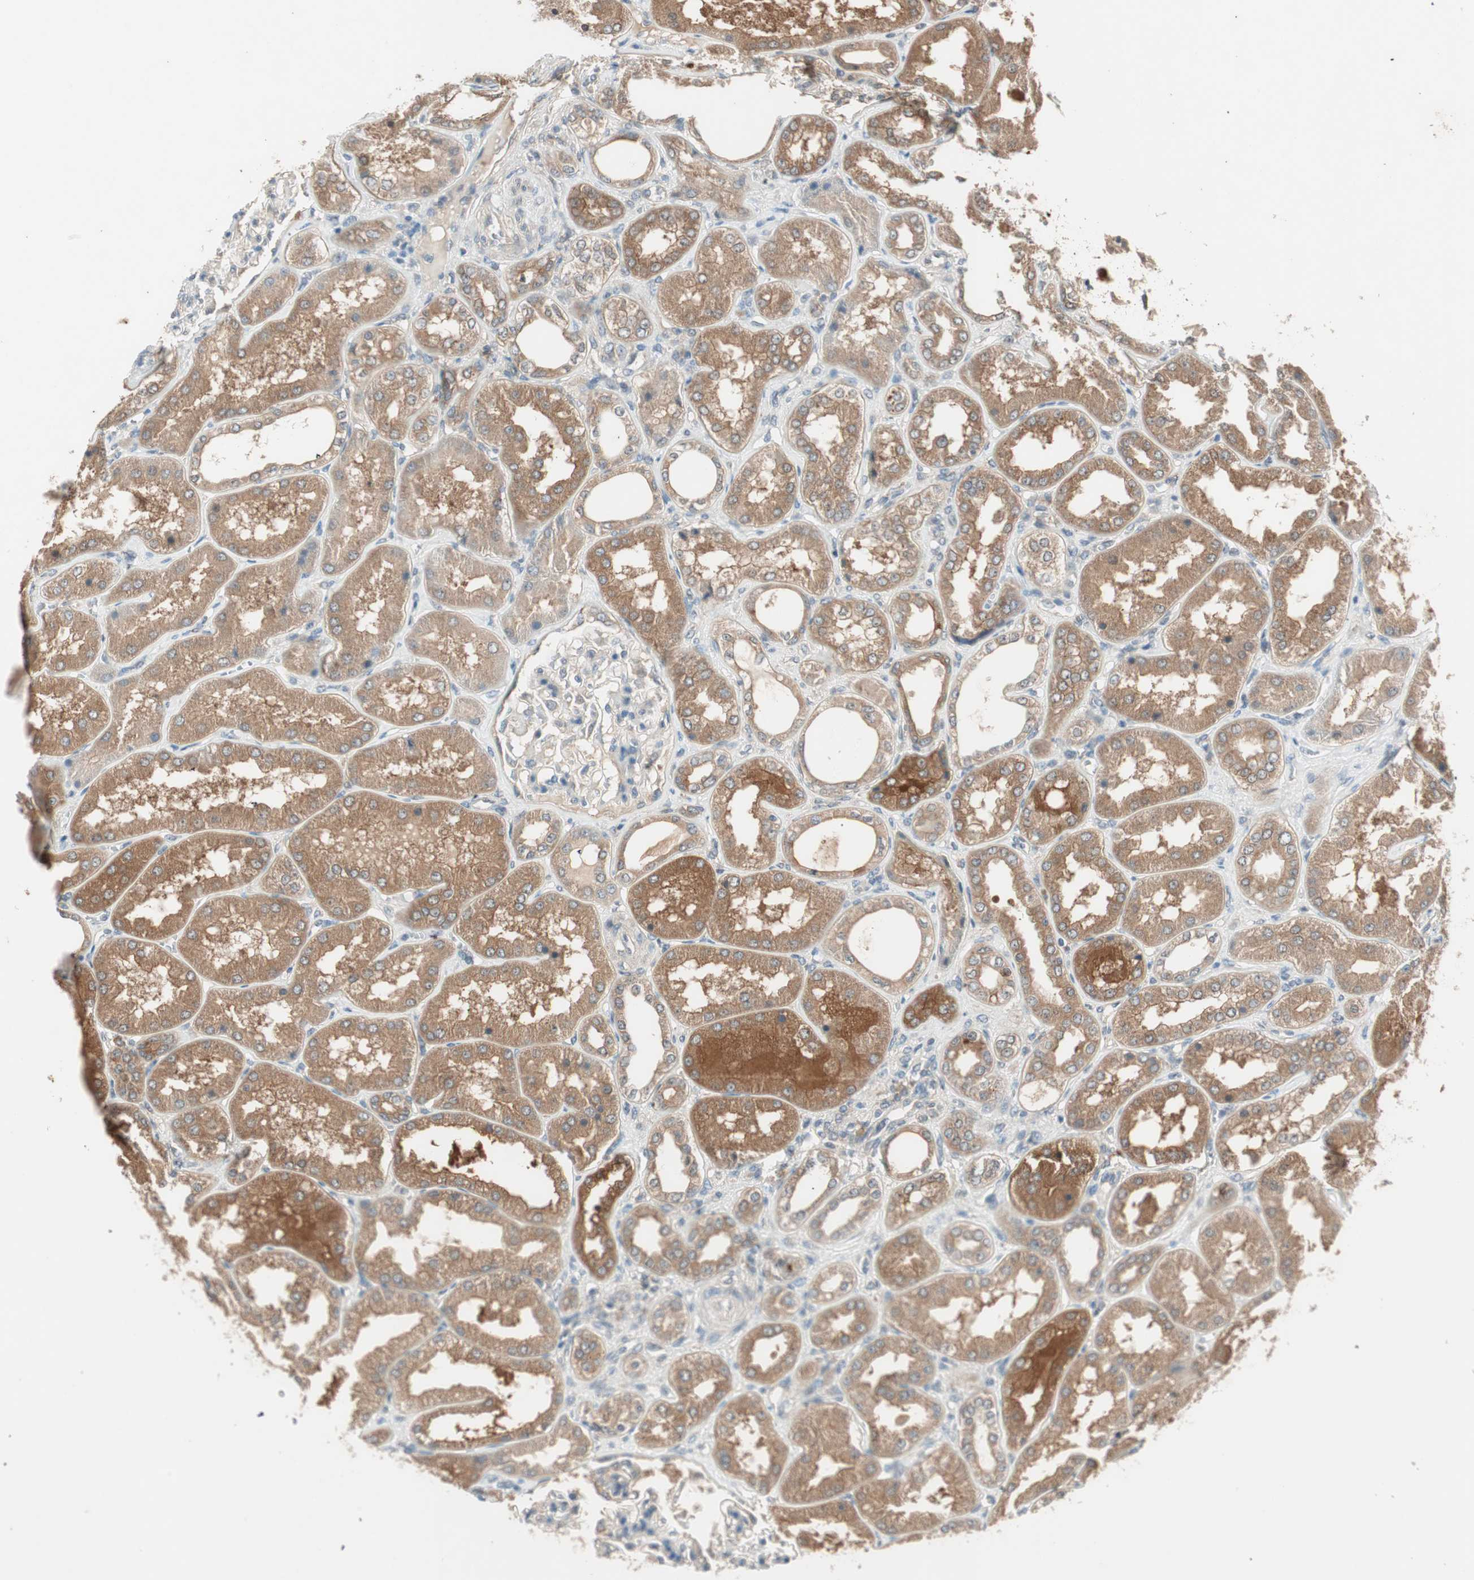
{"staining": {"intensity": "weak", "quantity": "25%-75%", "location": "cytoplasmic/membranous"}, "tissue": "kidney", "cell_type": "Cells in glomeruli", "image_type": "normal", "snomed": [{"axis": "morphology", "description": "Normal tissue, NOS"}, {"axis": "topography", "description": "Kidney"}], "caption": "The immunohistochemical stain highlights weak cytoplasmic/membranous staining in cells in glomeruli of normal kidney.", "gene": "NCLN", "patient": {"sex": "female", "age": 56}}